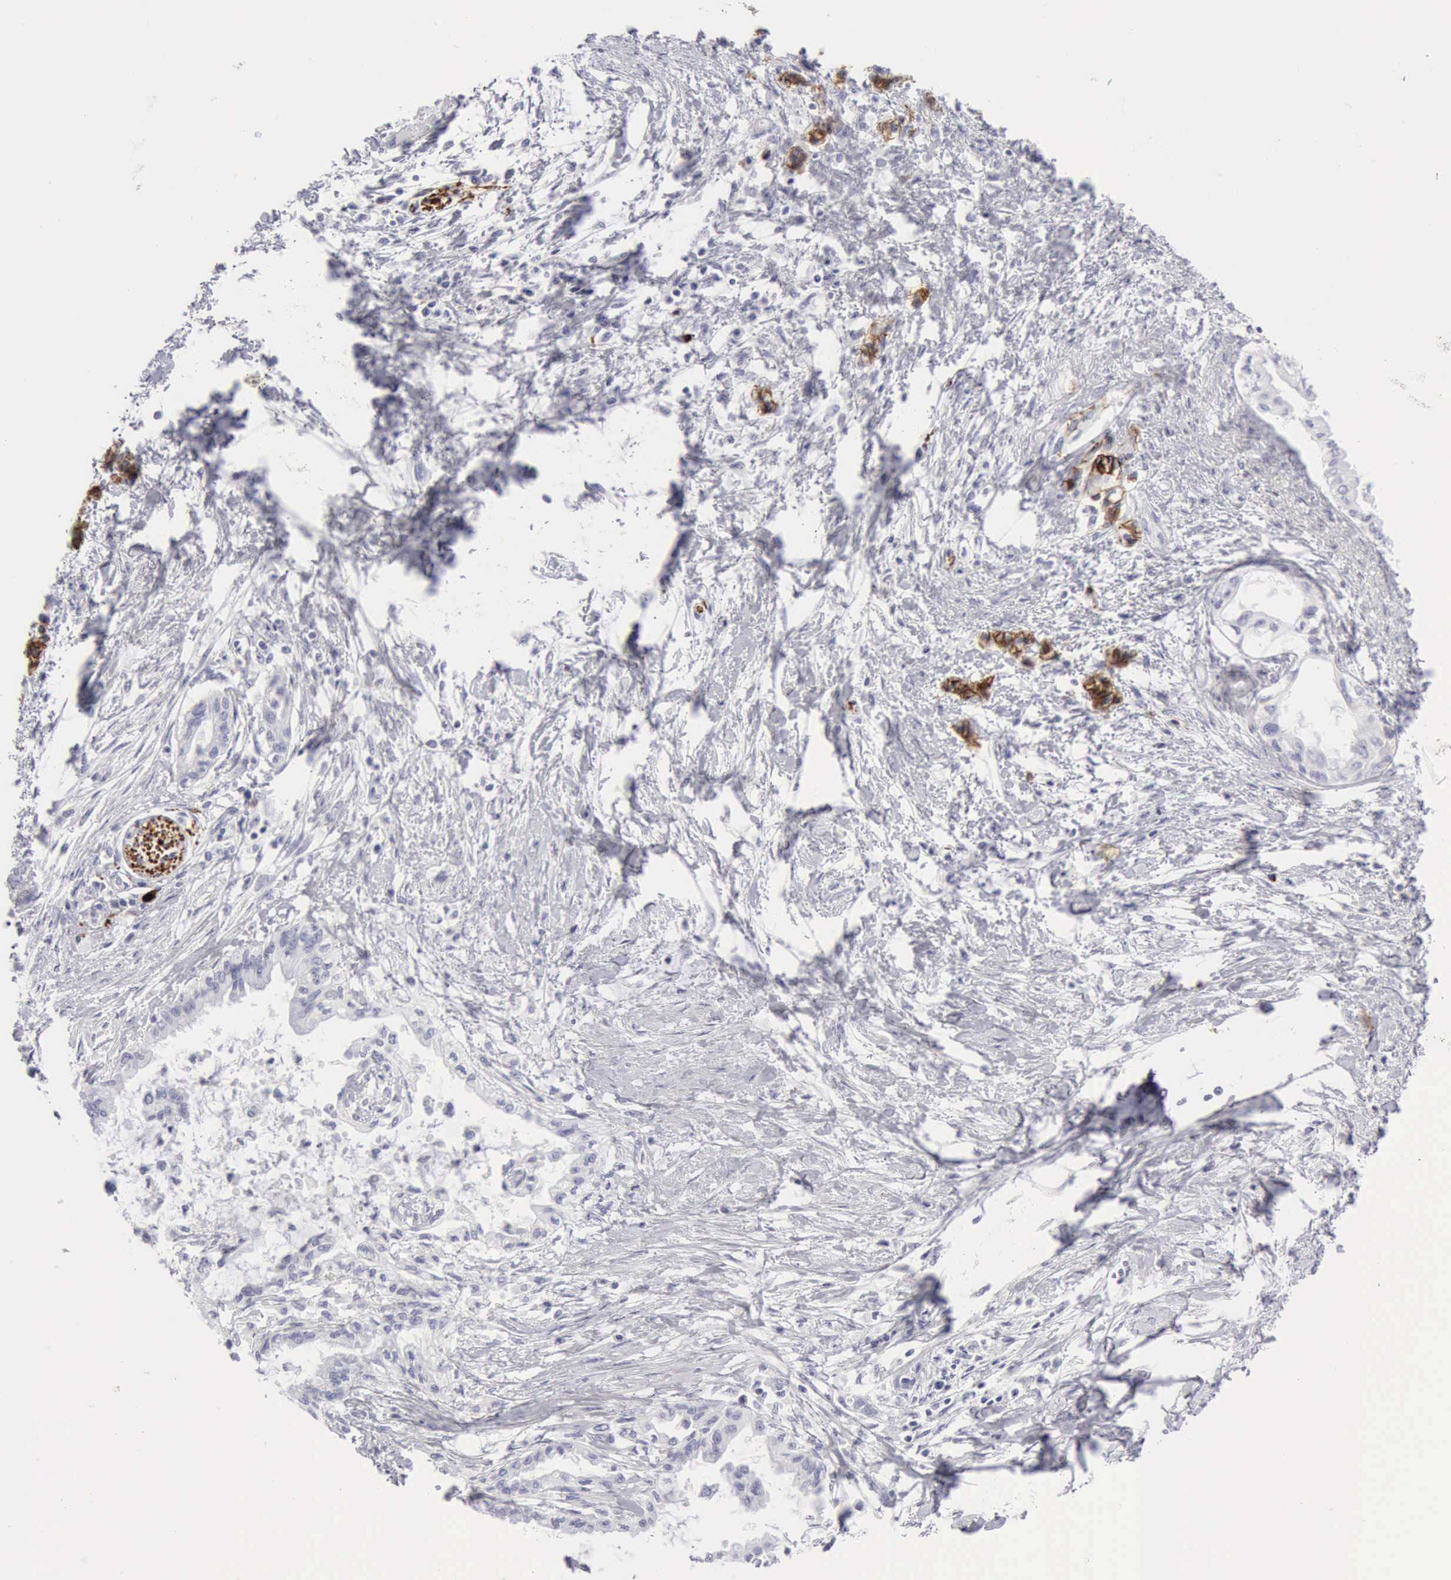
{"staining": {"intensity": "moderate", "quantity": "<25%", "location": "cytoplasmic/membranous"}, "tissue": "pancreatic cancer", "cell_type": "Tumor cells", "image_type": "cancer", "snomed": [{"axis": "morphology", "description": "Adenocarcinoma, NOS"}, {"axis": "topography", "description": "Pancreas"}], "caption": "Immunohistochemical staining of pancreatic adenocarcinoma reveals low levels of moderate cytoplasmic/membranous protein staining in about <25% of tumor cells.", "gene": "NCAM1", "patient": {"sex": "female", "age": 64}}